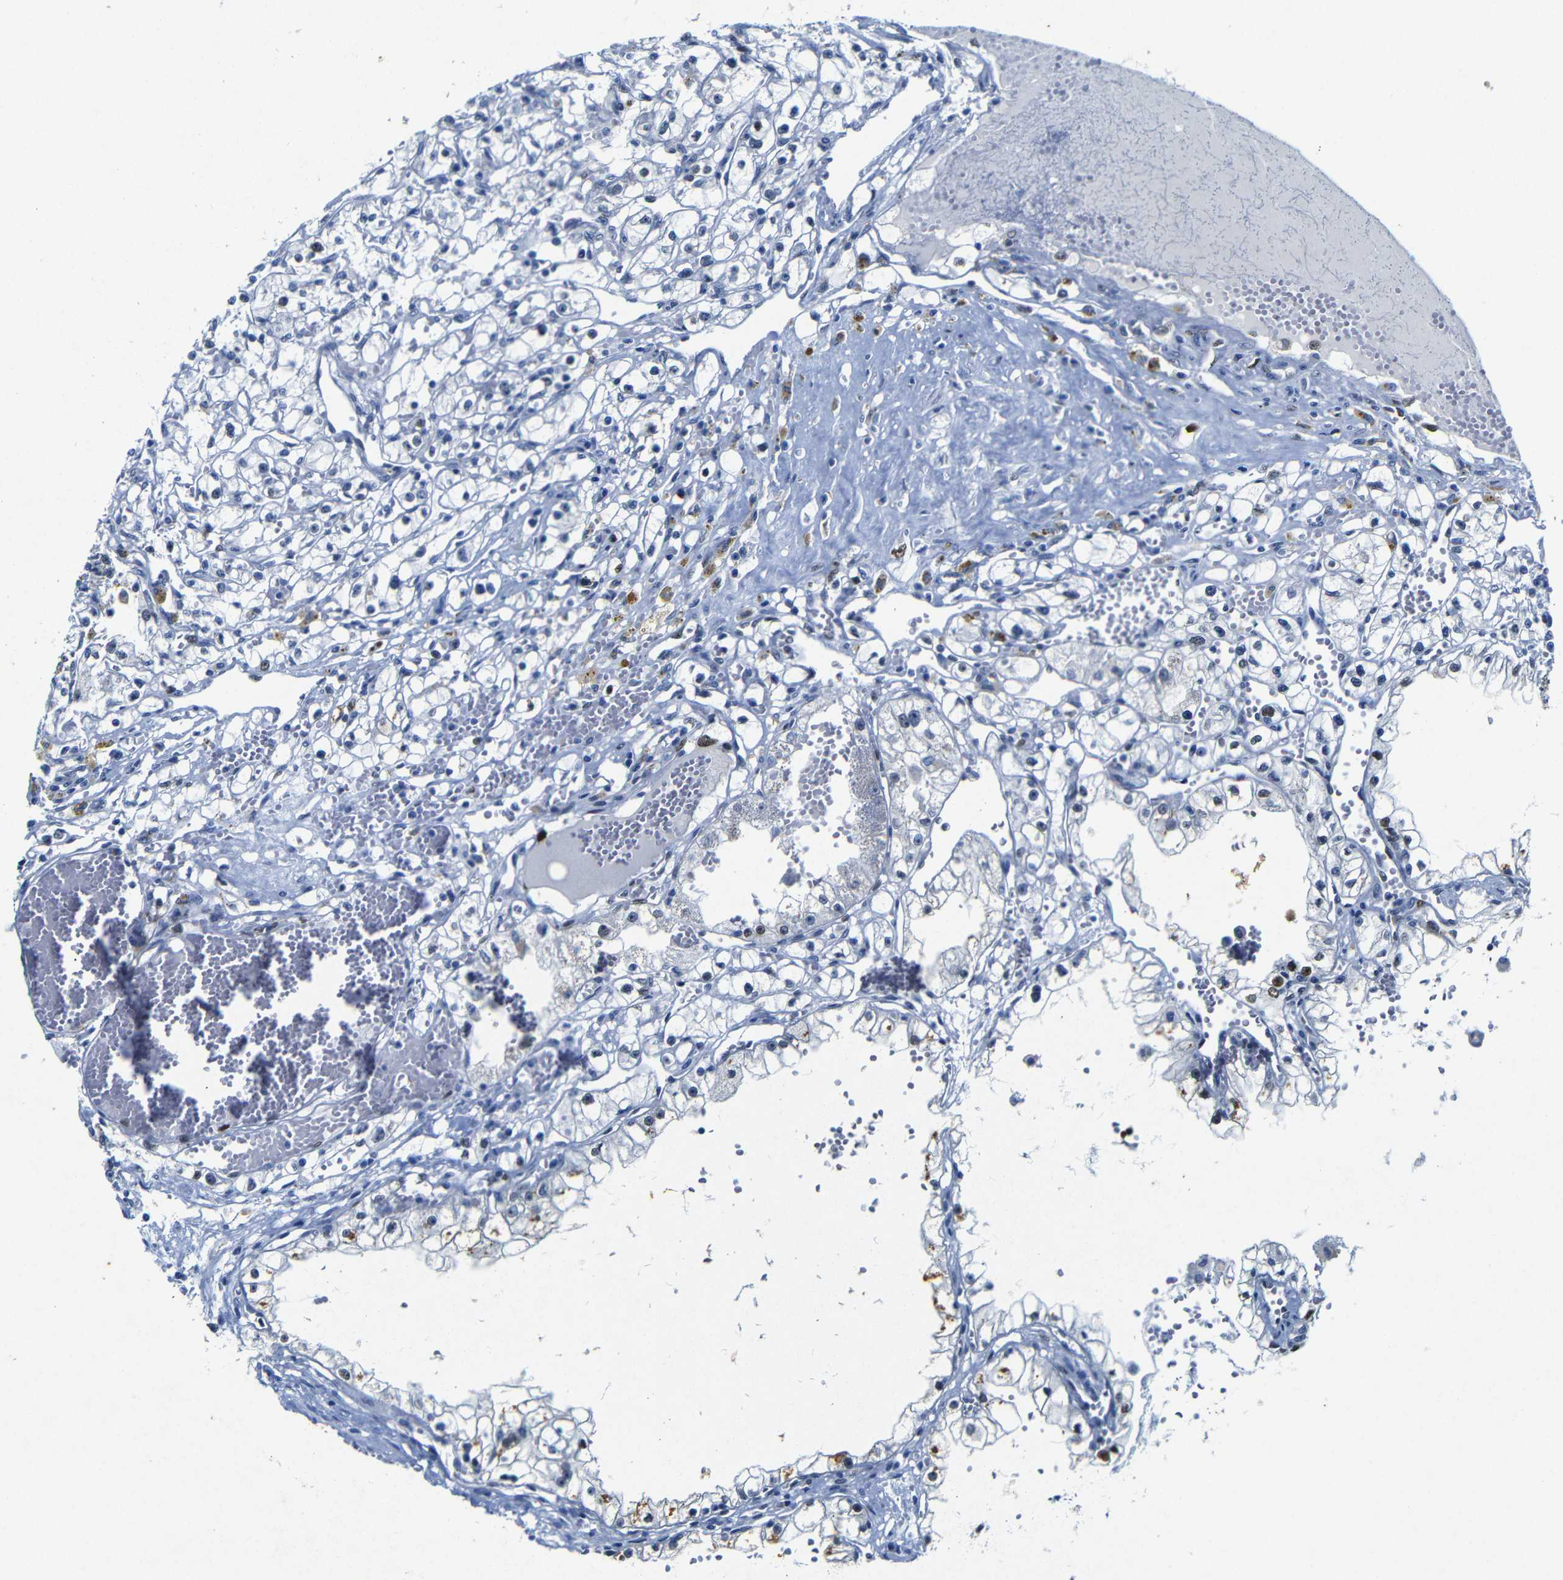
{"staining": {"intensity": "negative", "quantity": "none", "location": "none"}, "tissue": "renal cancer", "cell_type": "Tumor cells", "image_type": "cancer", "snomed": [{"axis": "morphology", "description": "Adenocarcinoma, NOS"}, {"axis": "topography", "description": "Kidney"}], "caption": "A high-resolution image shows IHC staining of renal cancer, which displays no significant expression in tumor cells.", "gene": "FOSL2", "patient": {"sex": "male", "age": 56}}